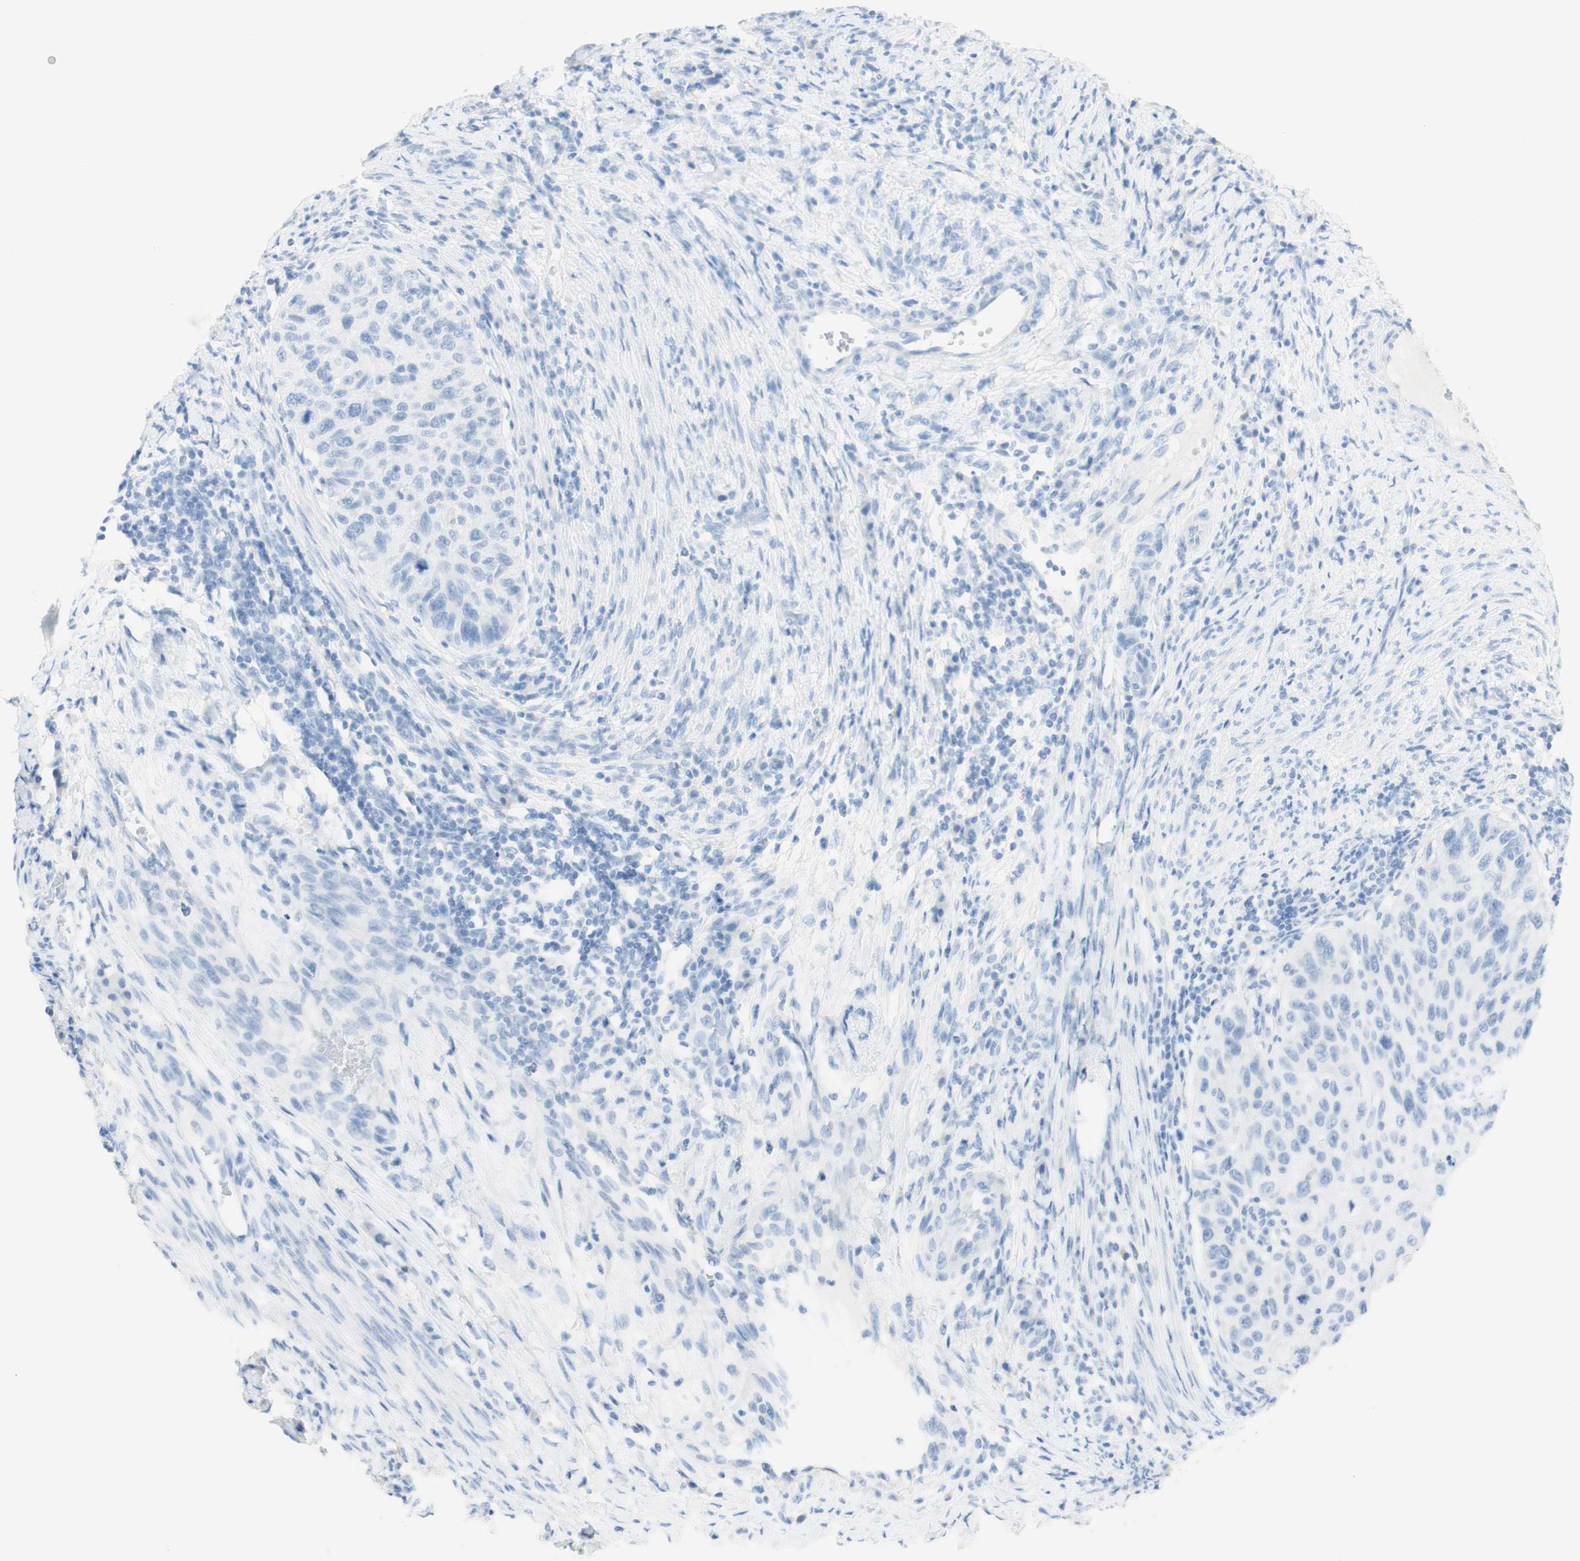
{"staining": {"intensity": "negative", "quantity": "none", "location": "none"}, "tissue": "cervical cancer", "cell_type": "Tumor cells", "image_type": "cancer", "snomed": [{"axis": "morphology", "description": "Squamous cell carcinoma, NOS"}, {"axis": "topography", "description": "Cervix"}], "caption": "Tumor cells are negative for protein expression in human cervical cancer.", "gene": "TPO", "patient": {"sex": "female", "age": 70}}